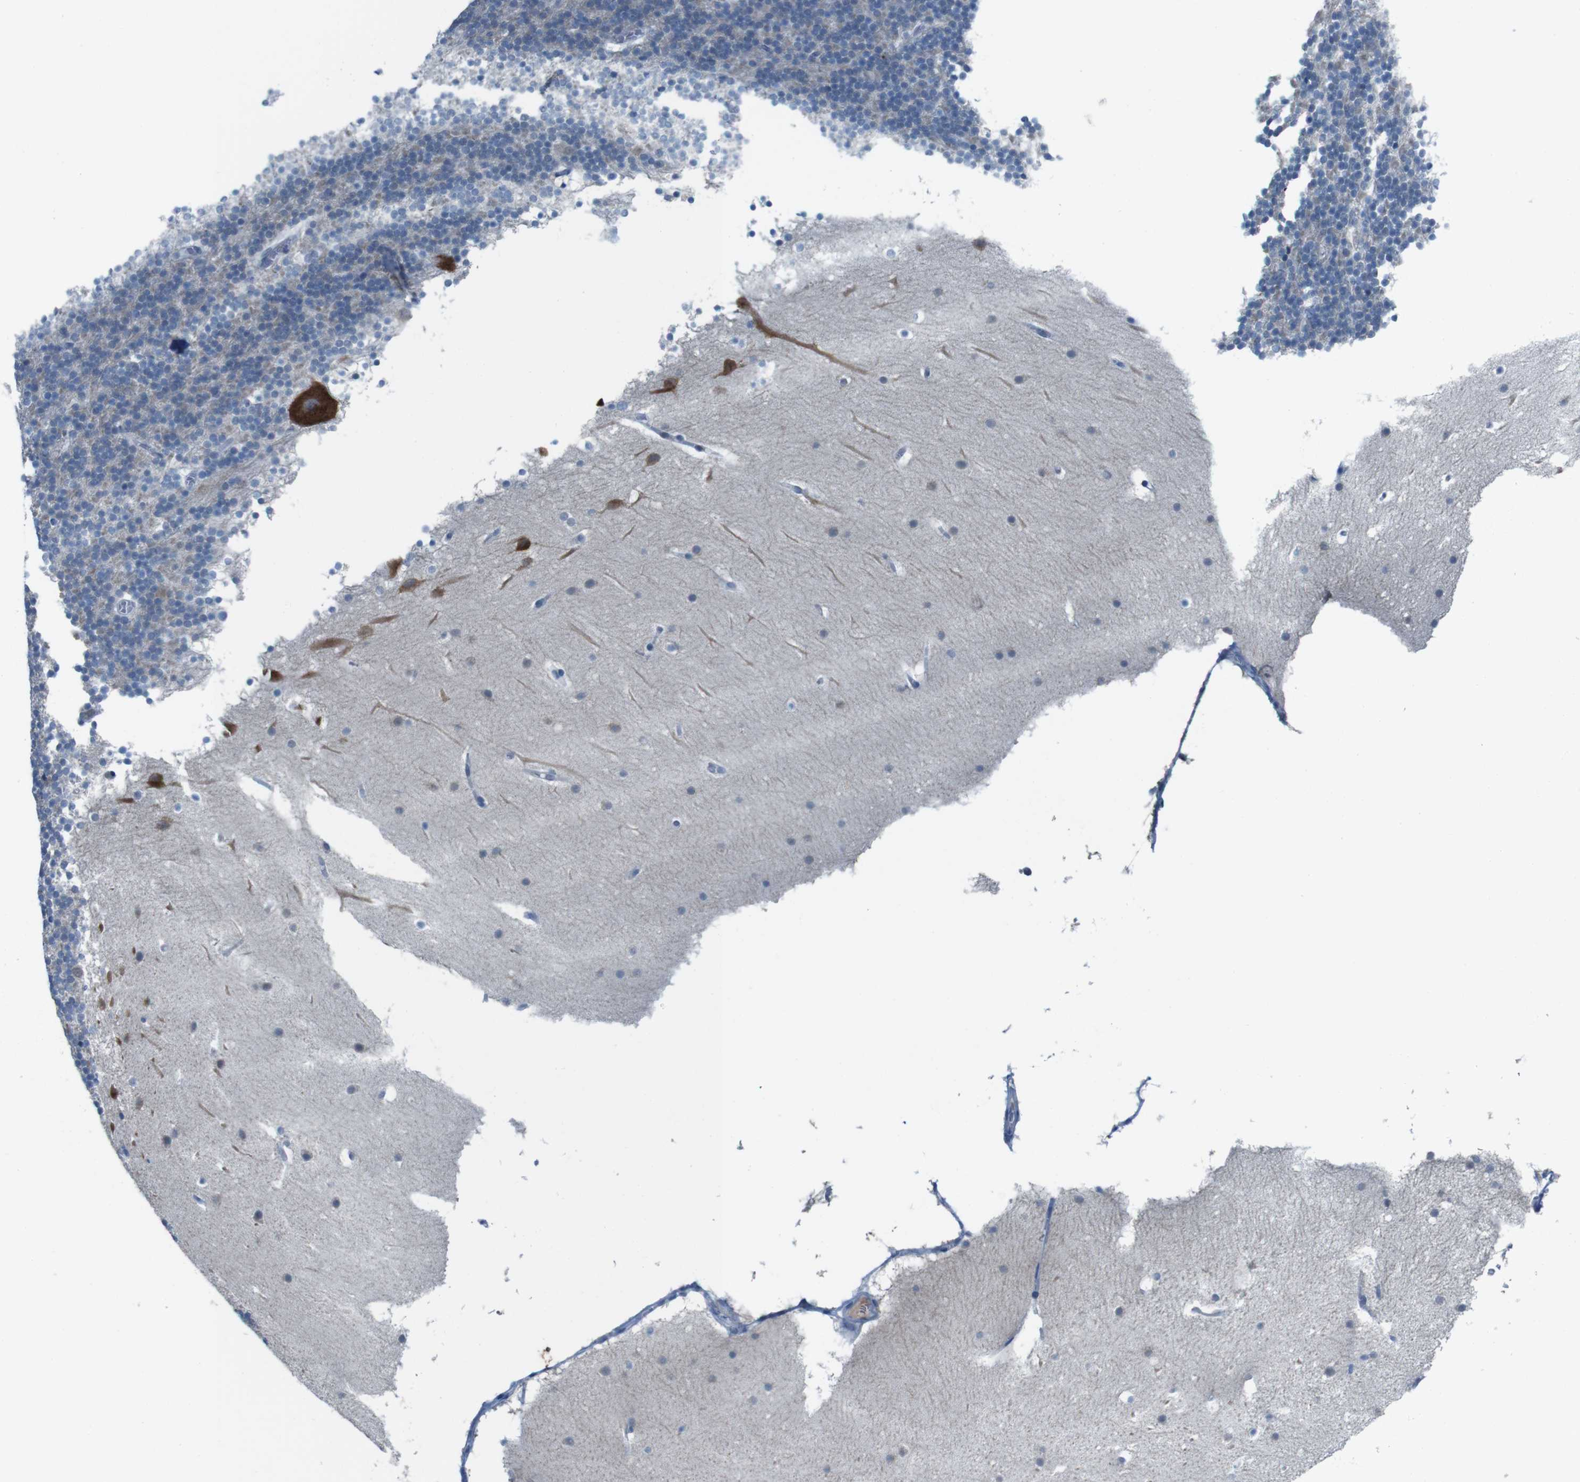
{"staining": {"intensity": "negative", "quantity": "none", "location": "none"}, "tissue": "cerebellum", "cell_type": "Cells in granular layer", "image_type": "normal", "snomed": [{"axis": "morphology", "description": "Normal tissue, NOS"}, {"axis": "topography", "description": "Cerebellum"}], "caption": "Photomicrograph shows no protein positivity in cells in granular layer of benign cerebellum.", "gene": "CDHR2", "patient": {"sex": "male", "age": 45}}